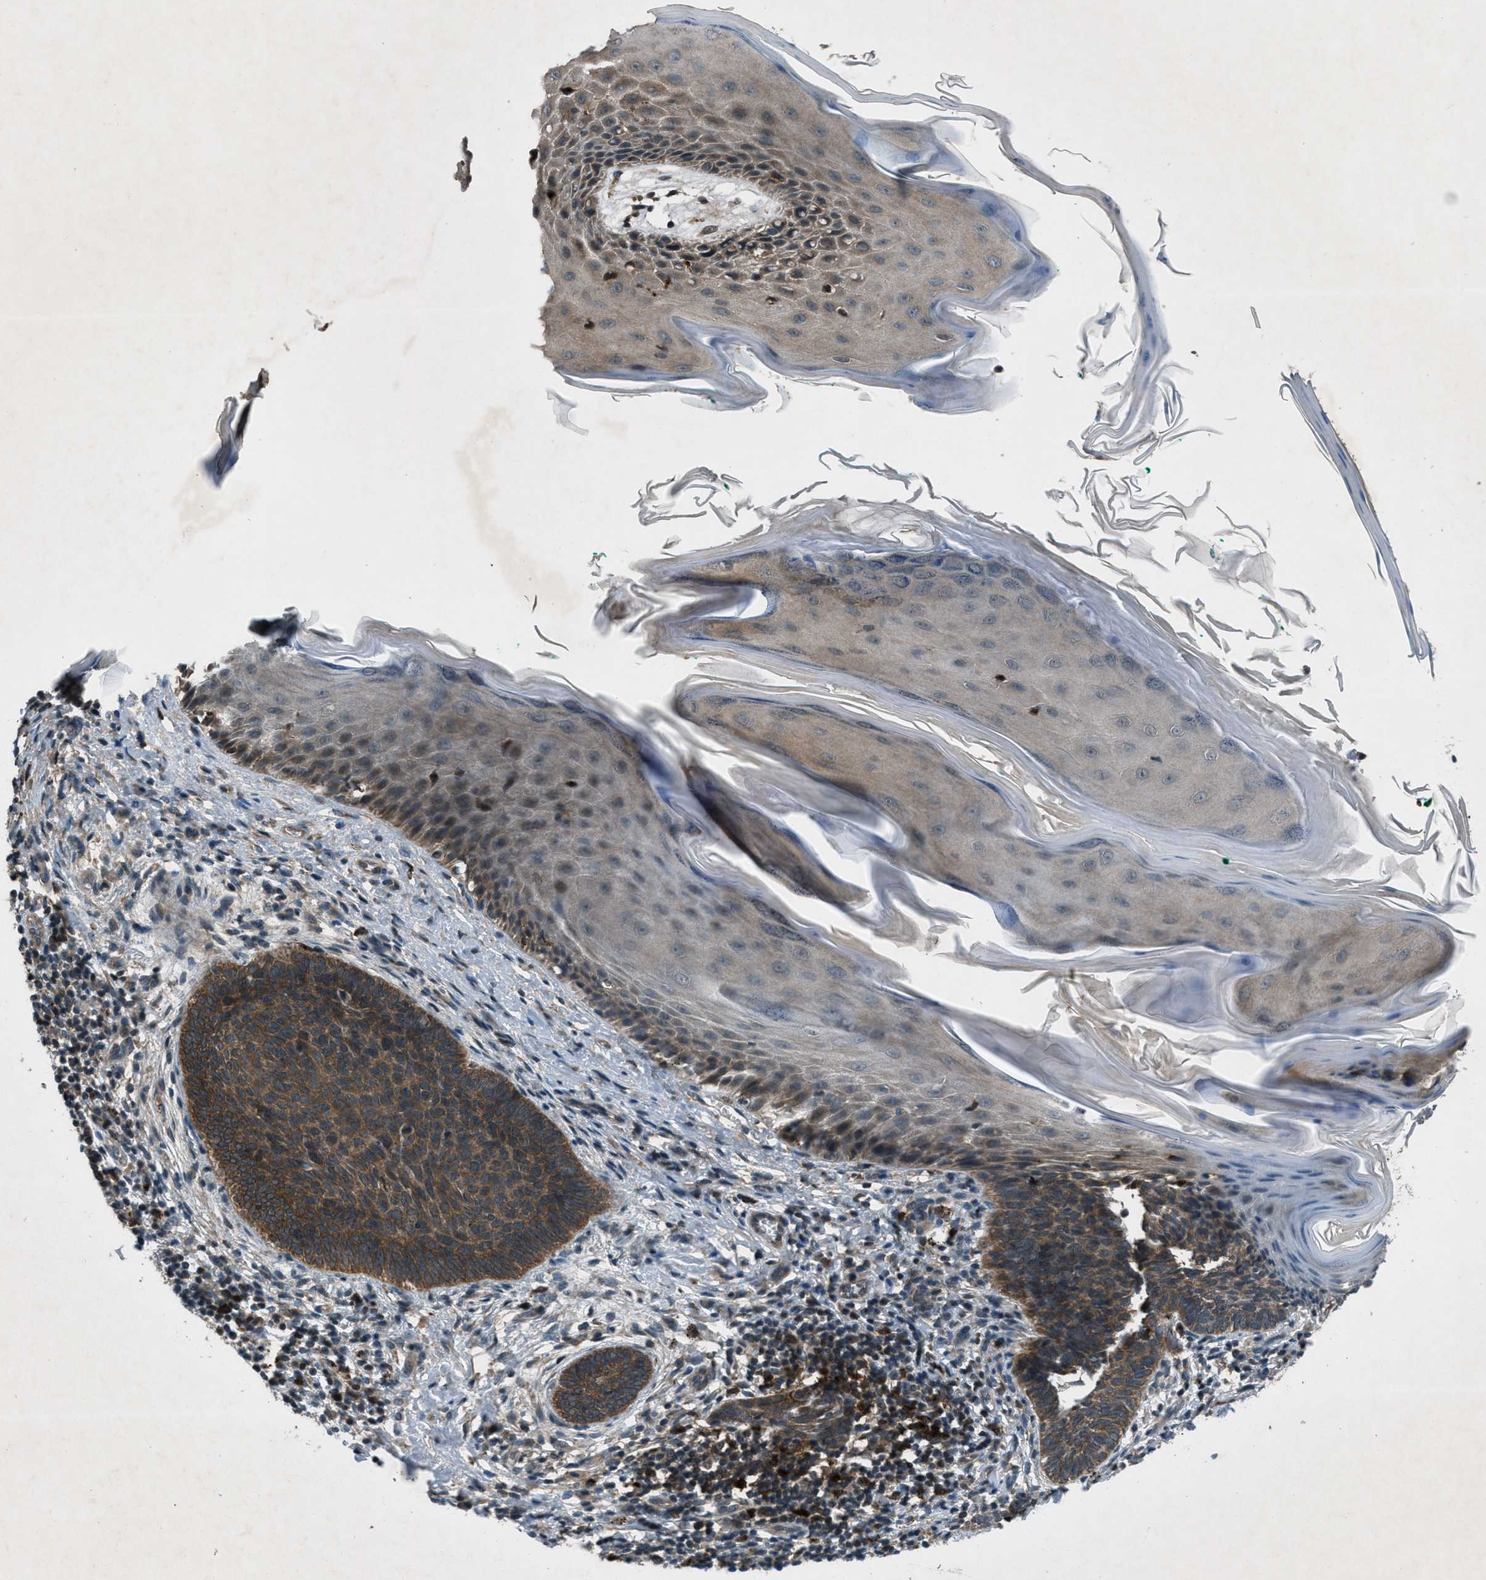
{"staining": {"intensity": "strong", "quantity": ">75%", "location": "cytoplasmic/membranous"}, "tissue": "skin cancer", "cell_type": "Tumor cells", "image_type": "cancer", "snomed": [{"axis": "morphology", "description": "Basal cell carcinoma"}, {"axis": "topography", "description": "Skin"}], "caption": "Skin cancer was stained to show a protein in brown. There is high levels of strong cytoplasmic/membranous staining in about >75% of tumor cells.", "gene": "EPSTI1", "patient": {"sex": "male", "age": 60}}